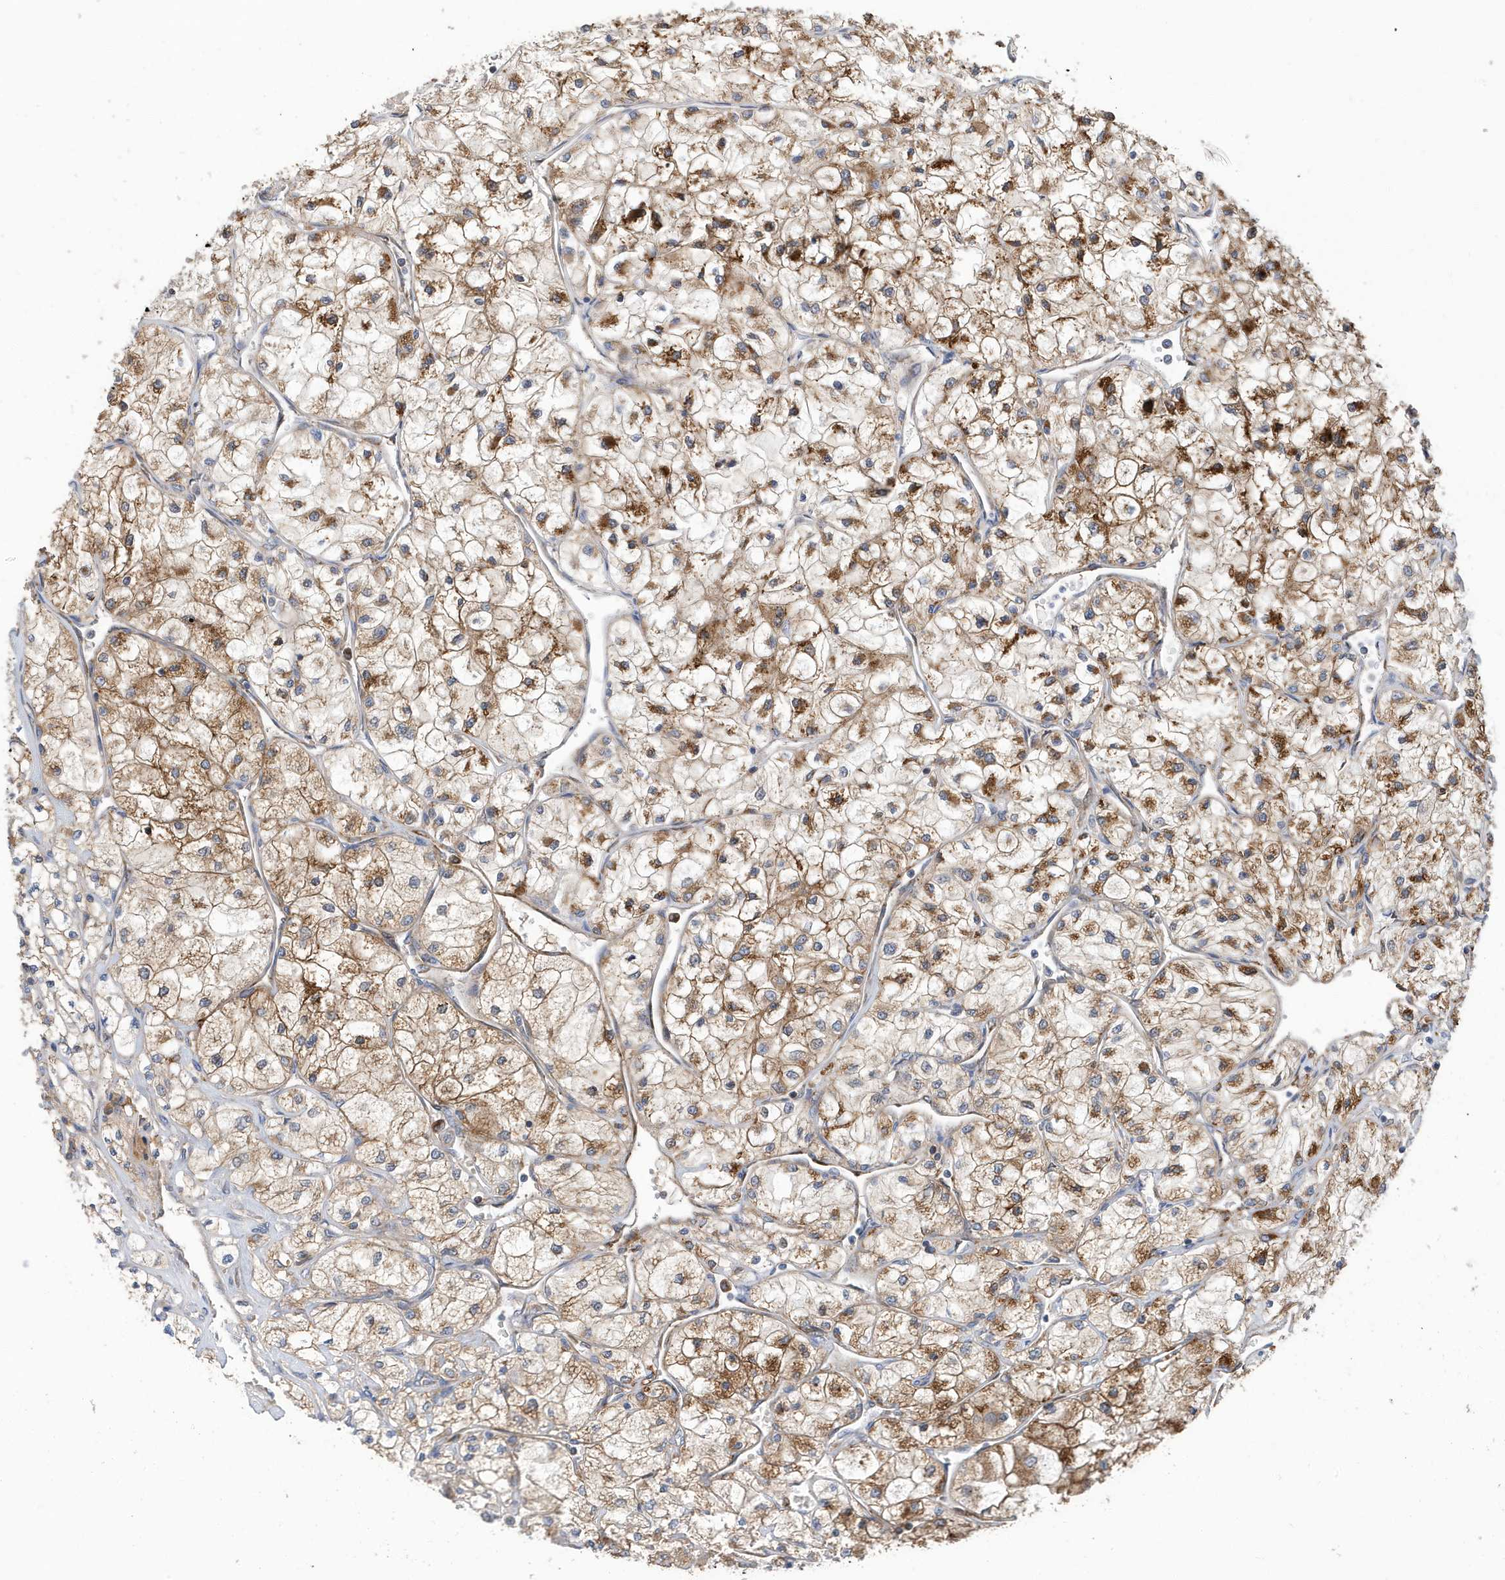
{"staining": {"intensity": "moderate", "quantity": "25%-75%", "location": "cytoplasmic/membranous"}, "tissue": "renal cancer", "cell_type": "Tumor cells", "image_type": "cancer", "snomed": [{"axis": "morphology", "description": "Adenocarcinoma, NOS"}, {"axis": "topography", "description": "Kidney"}], "caption": "DAB (3,3'-diaminobenzidine) immunohistochemical staining of human adenocarcinoma (renal) demonstrates moderate cytoplasmic/membranous protein staining in about 25%-75% of tumor cells. (DAB (3,3'-diaminobenzidine) IHC with brightfield microscopy, high magnification).", "gene": "LAPTM4A", "patient": {"sex": "male", "age": 80}}